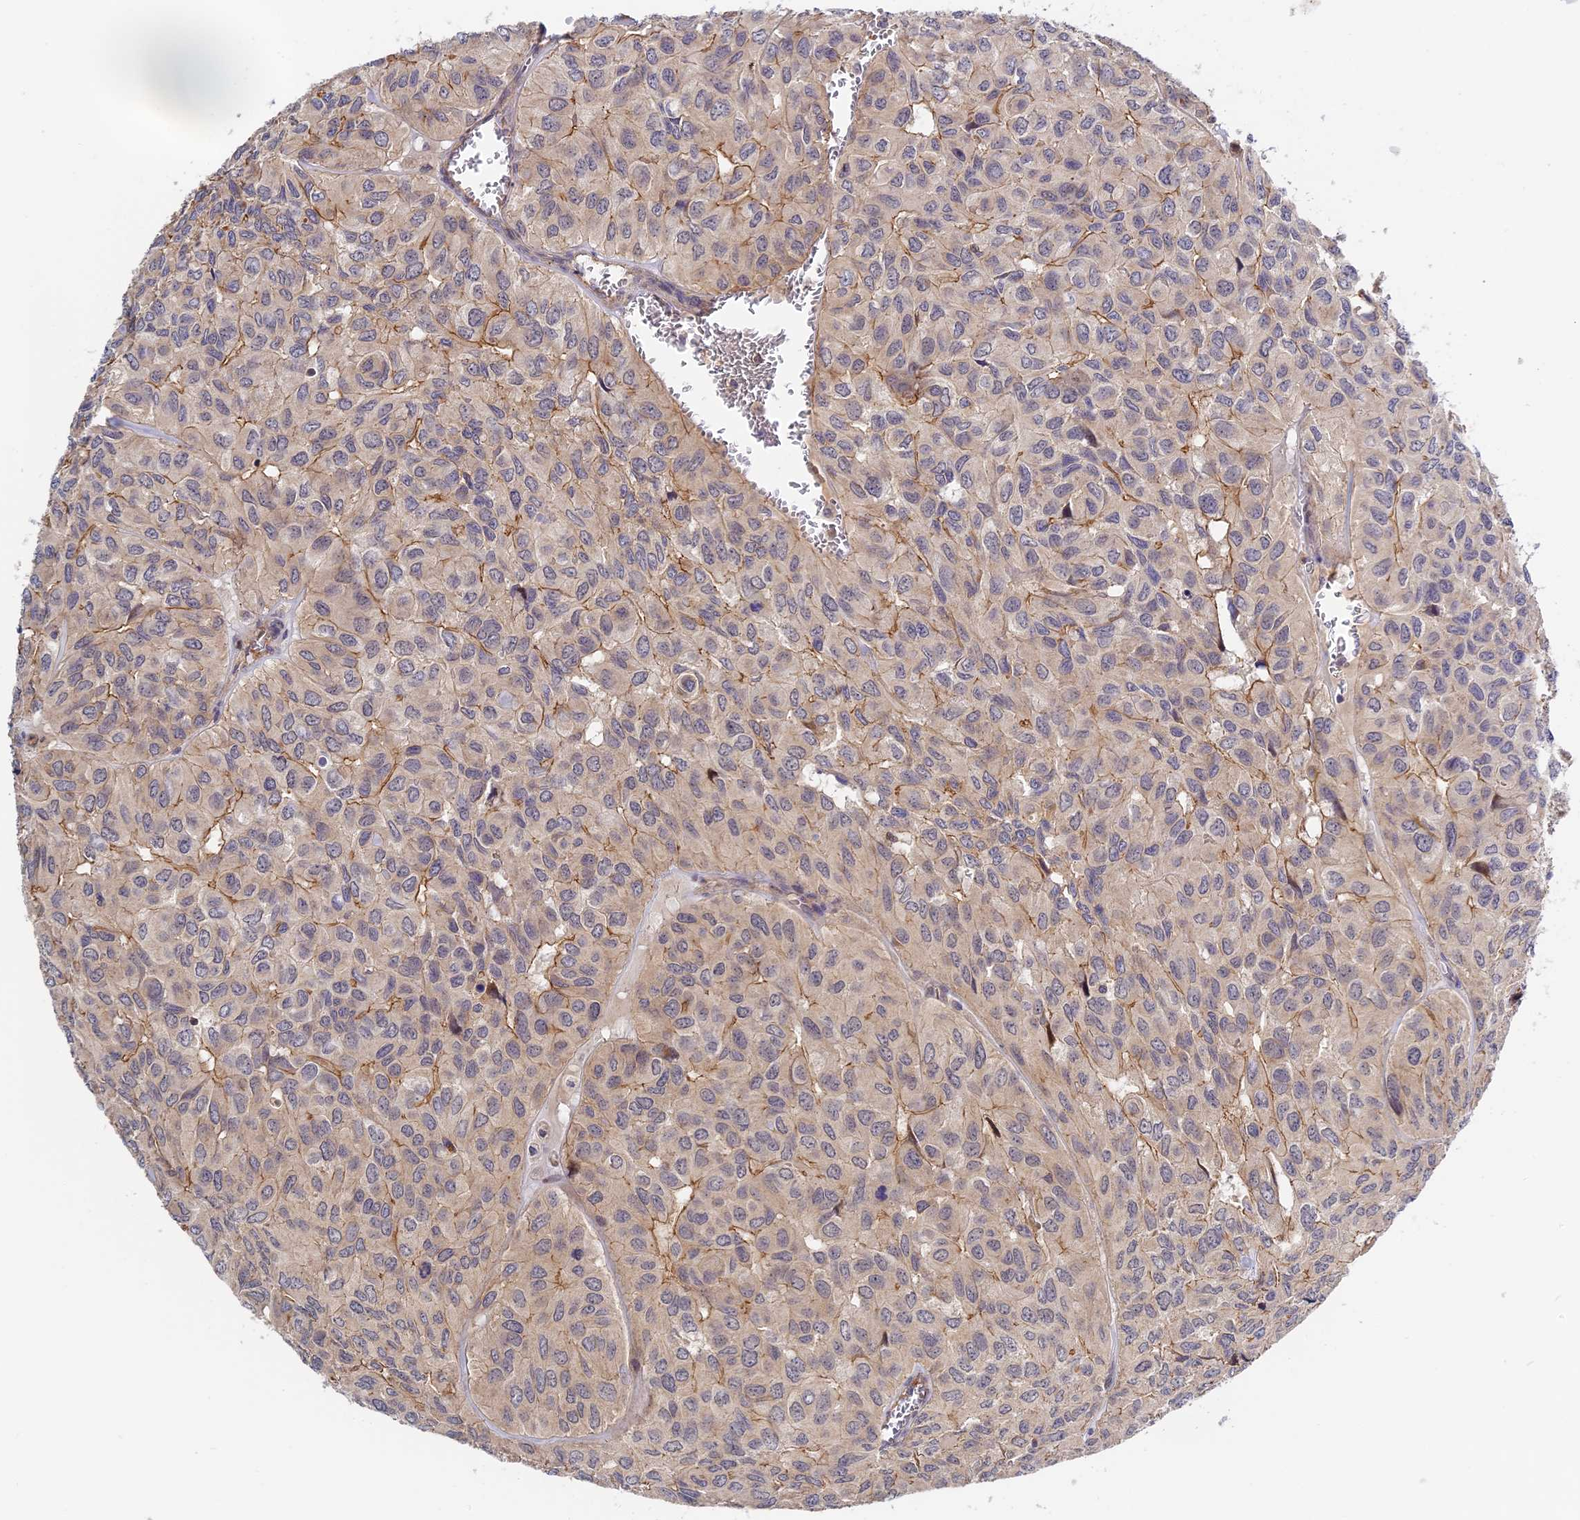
{"staining": {"intensity": "moderate", "quantity": "<25%", "location": "cytoplasmic/membranous"}, "tissue": "head and neck cancer", "cell_type": "Tumor cells", "image_type": "cancer", "snomed": [{"axis": "morphology", "description": "Adenocarcinoma, NOS"}, {"axis": "topography", "description": "Salivary gland, NOS"}, {"axis": "topography", "description": "Head-Neck"}], "caption": "Immunohistochemistry photomicrograph of neoplastic tissue: human head and neck cancer (adenocarcinoma) stained using immunohistochemistry exhibits low levels of moderate protein expression localized specifically in the cytoplasmic/membranous of tumor cells, appearing as a cytoplasmic/membranous brown color.", "gene": "MISP3", "patient": {"sex": "female", "age": 76}}